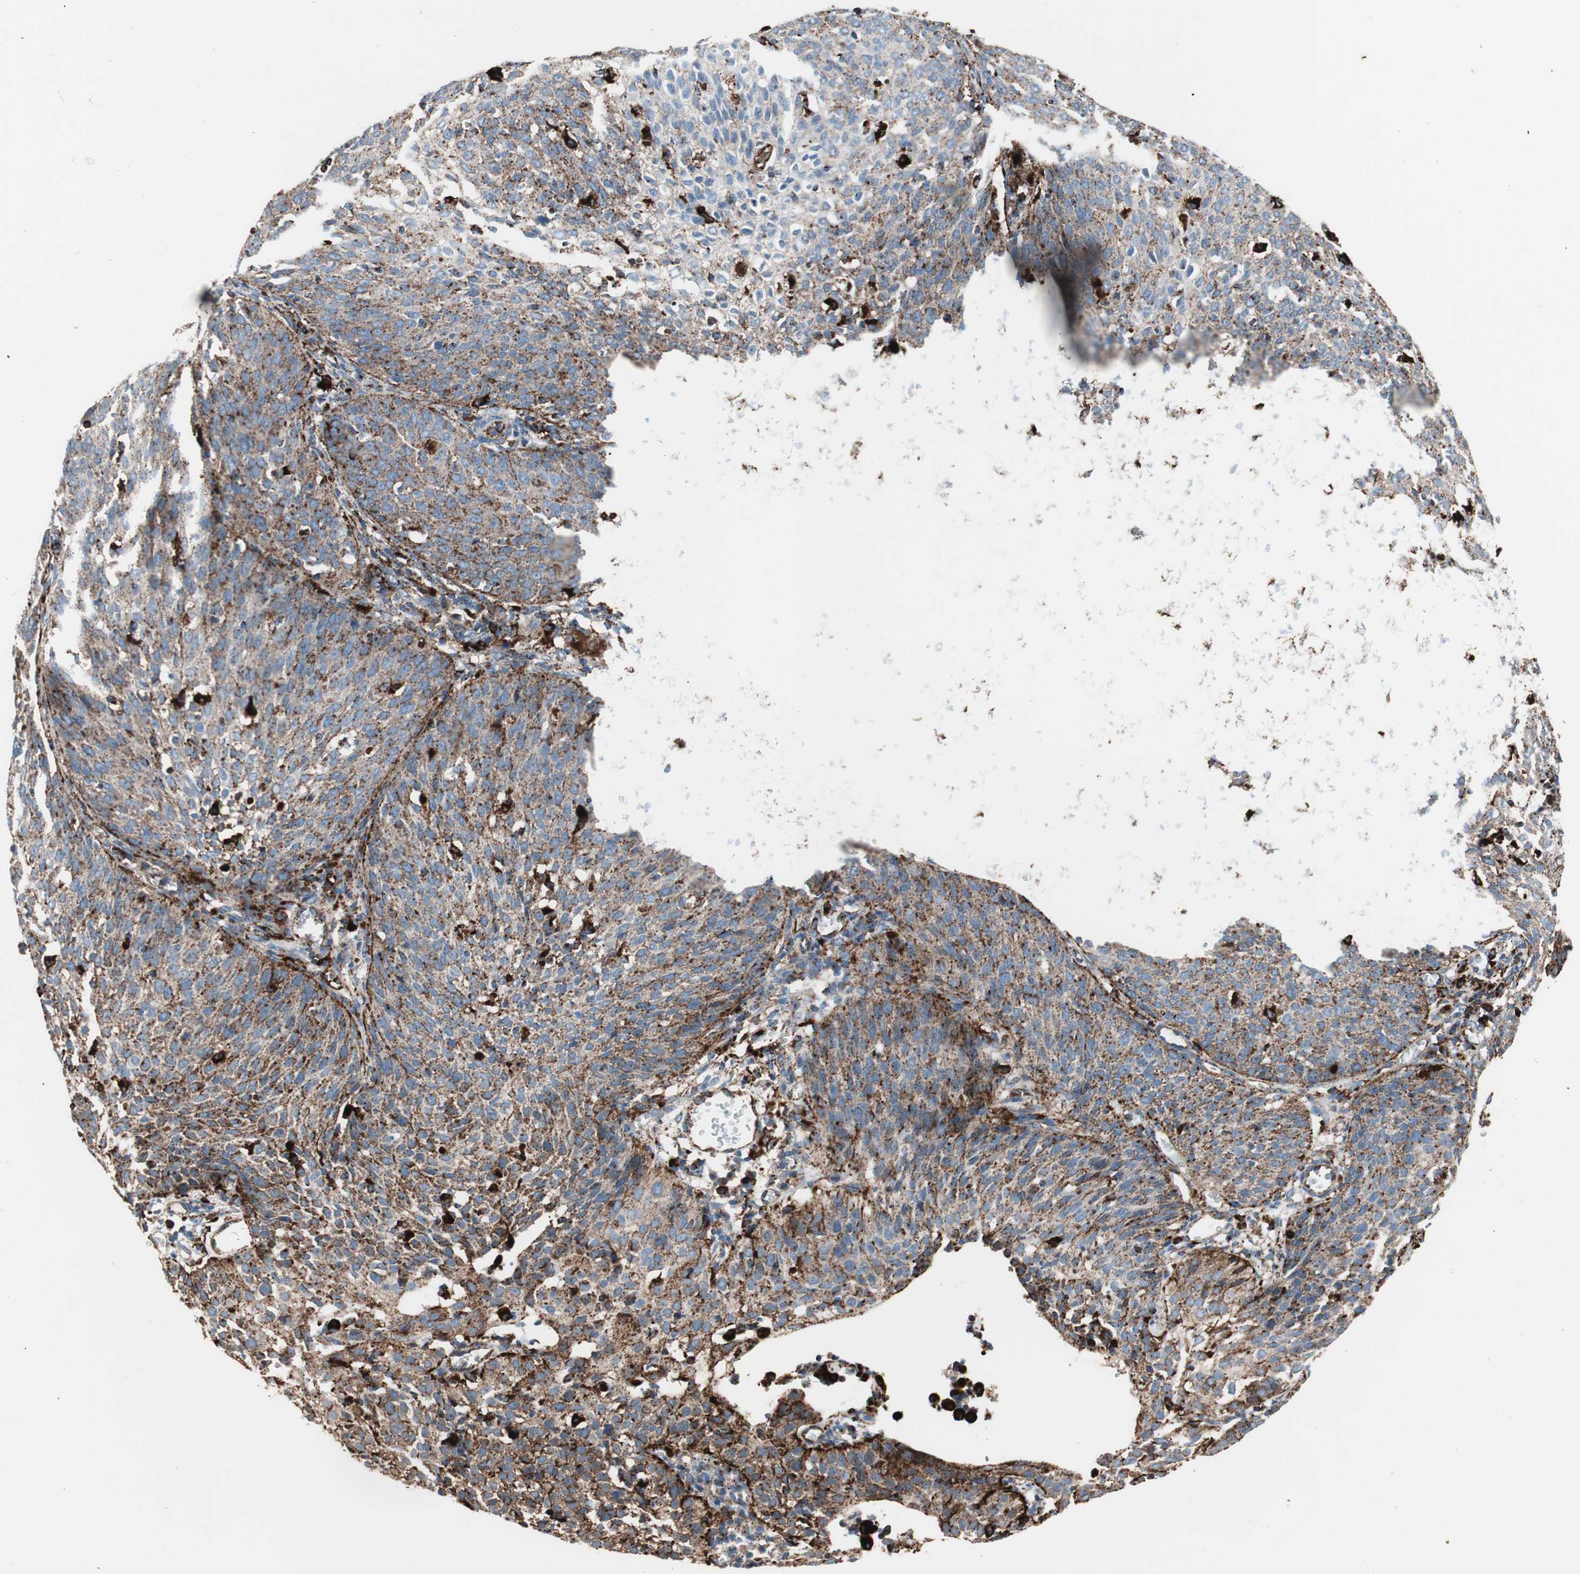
{"staining": {"intensity": "strong", "quantity": ">75%", "location": "cytoplasmic/membranous"}, "tissue": "cervical cancer", "cell_type": "Tumor cells", "image_type": "cancer", "snomed": [{"axis": "morphology", "description": "Squamous cell carcinoma, NOS"}, {"axis": "topography", "description": "Cervix"}], "caption": "There is high levels of strong cytoplasmic/membranous expression in tumor cells of cervical cancer (squamous cell carcinoma), as demonstrated by immunohistochemical staining (brown color).", "gene": "LAMP1", "patient": {"sex": "female", "age": 38}}